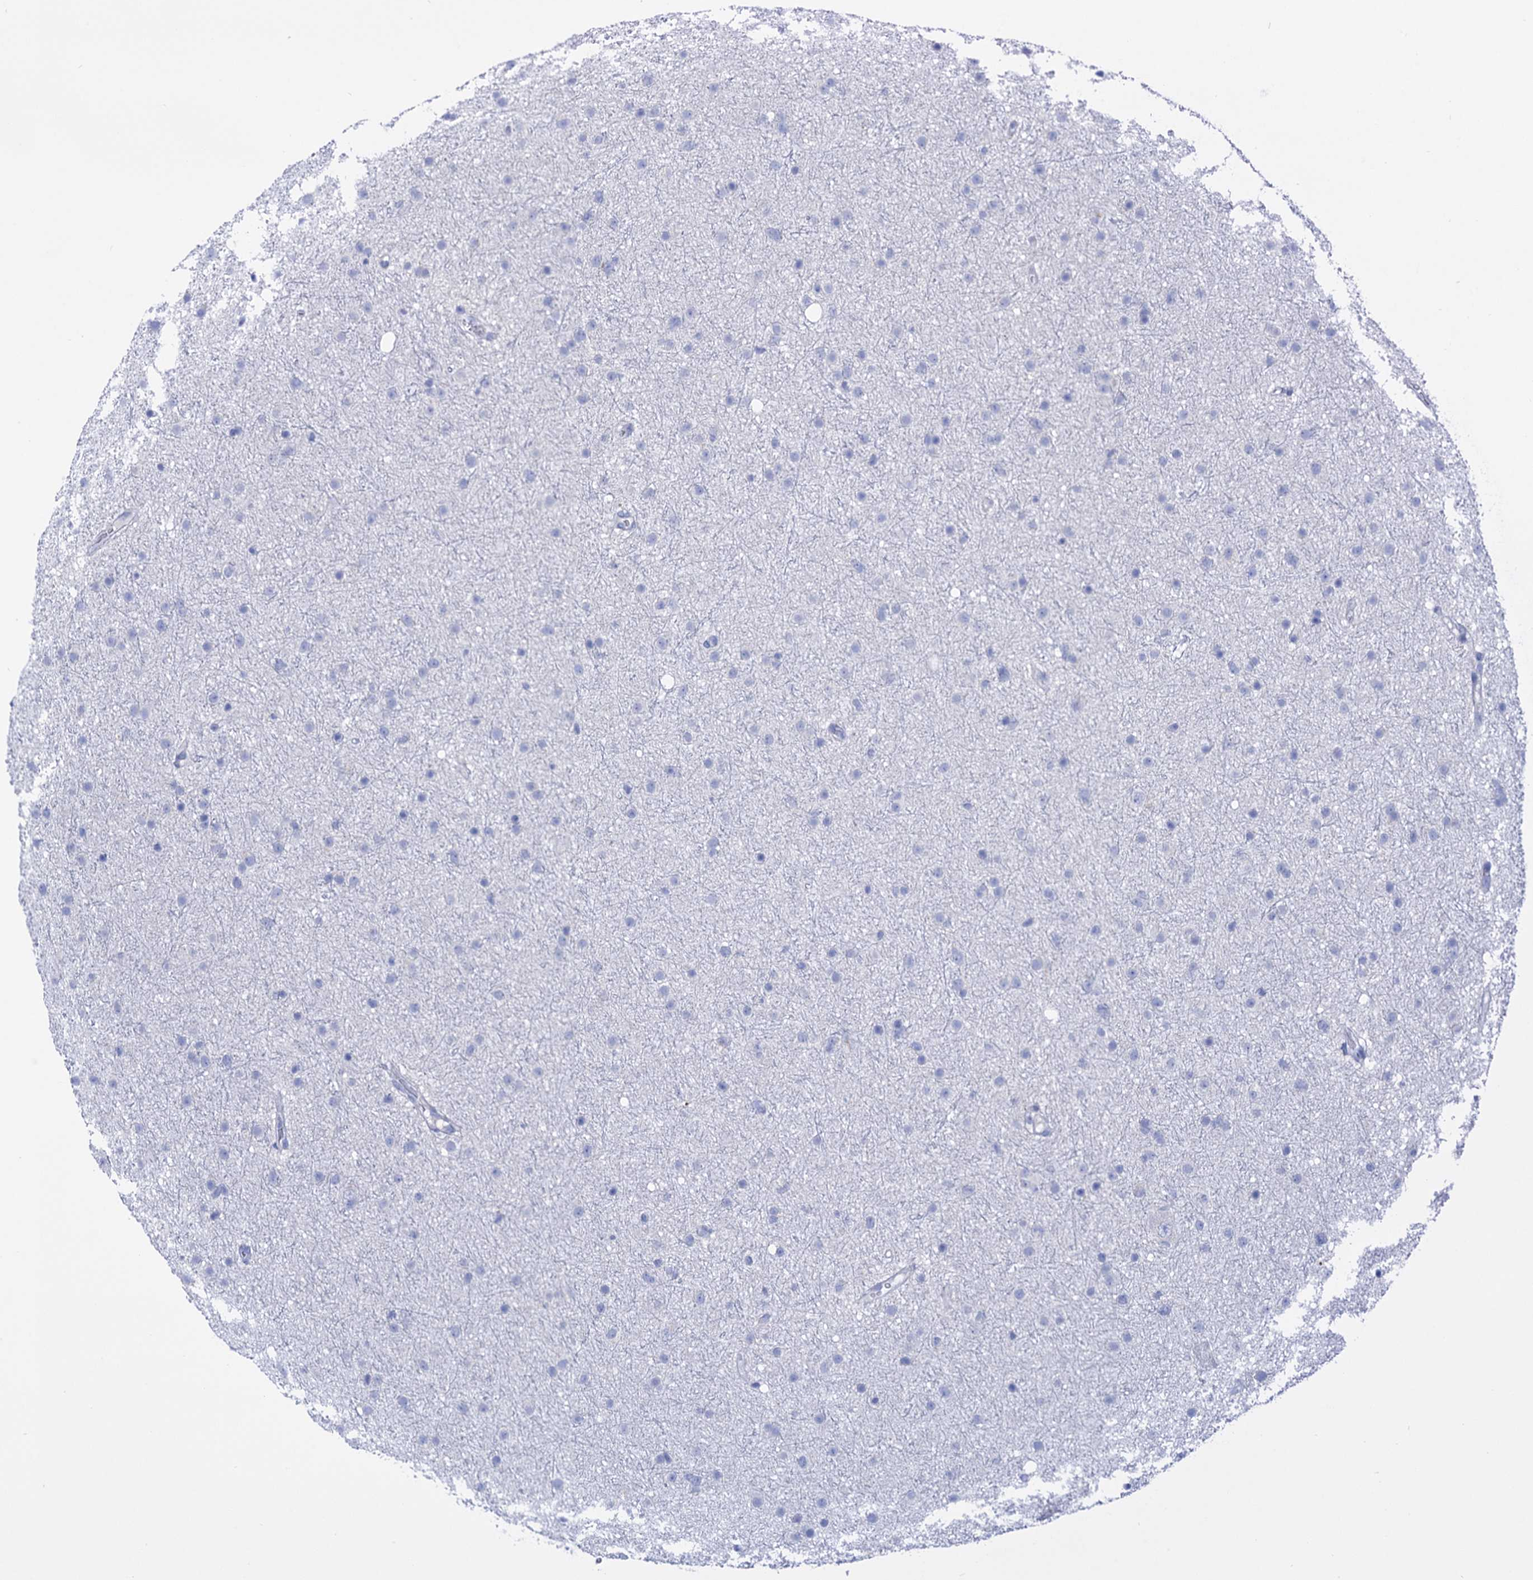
{"staining": {"intensity": "negative", "quantity": "none", "location": "none"}, "tissue": "glioma", "cell_type": "Tumor cells", "image_type": "cancer", "snomed": [{"axis": "morphology", "description": "Glioma, malignant, Low grade"}, {"axis": "topography", "description": "Cerebral cortex"}], "caption": "Photomicrograph shows no protein expression in tumor cells of low-grade glioma (malignant) tissue.", "gene": "YARS2", "patient": {"sex": "female", "age": 39}}